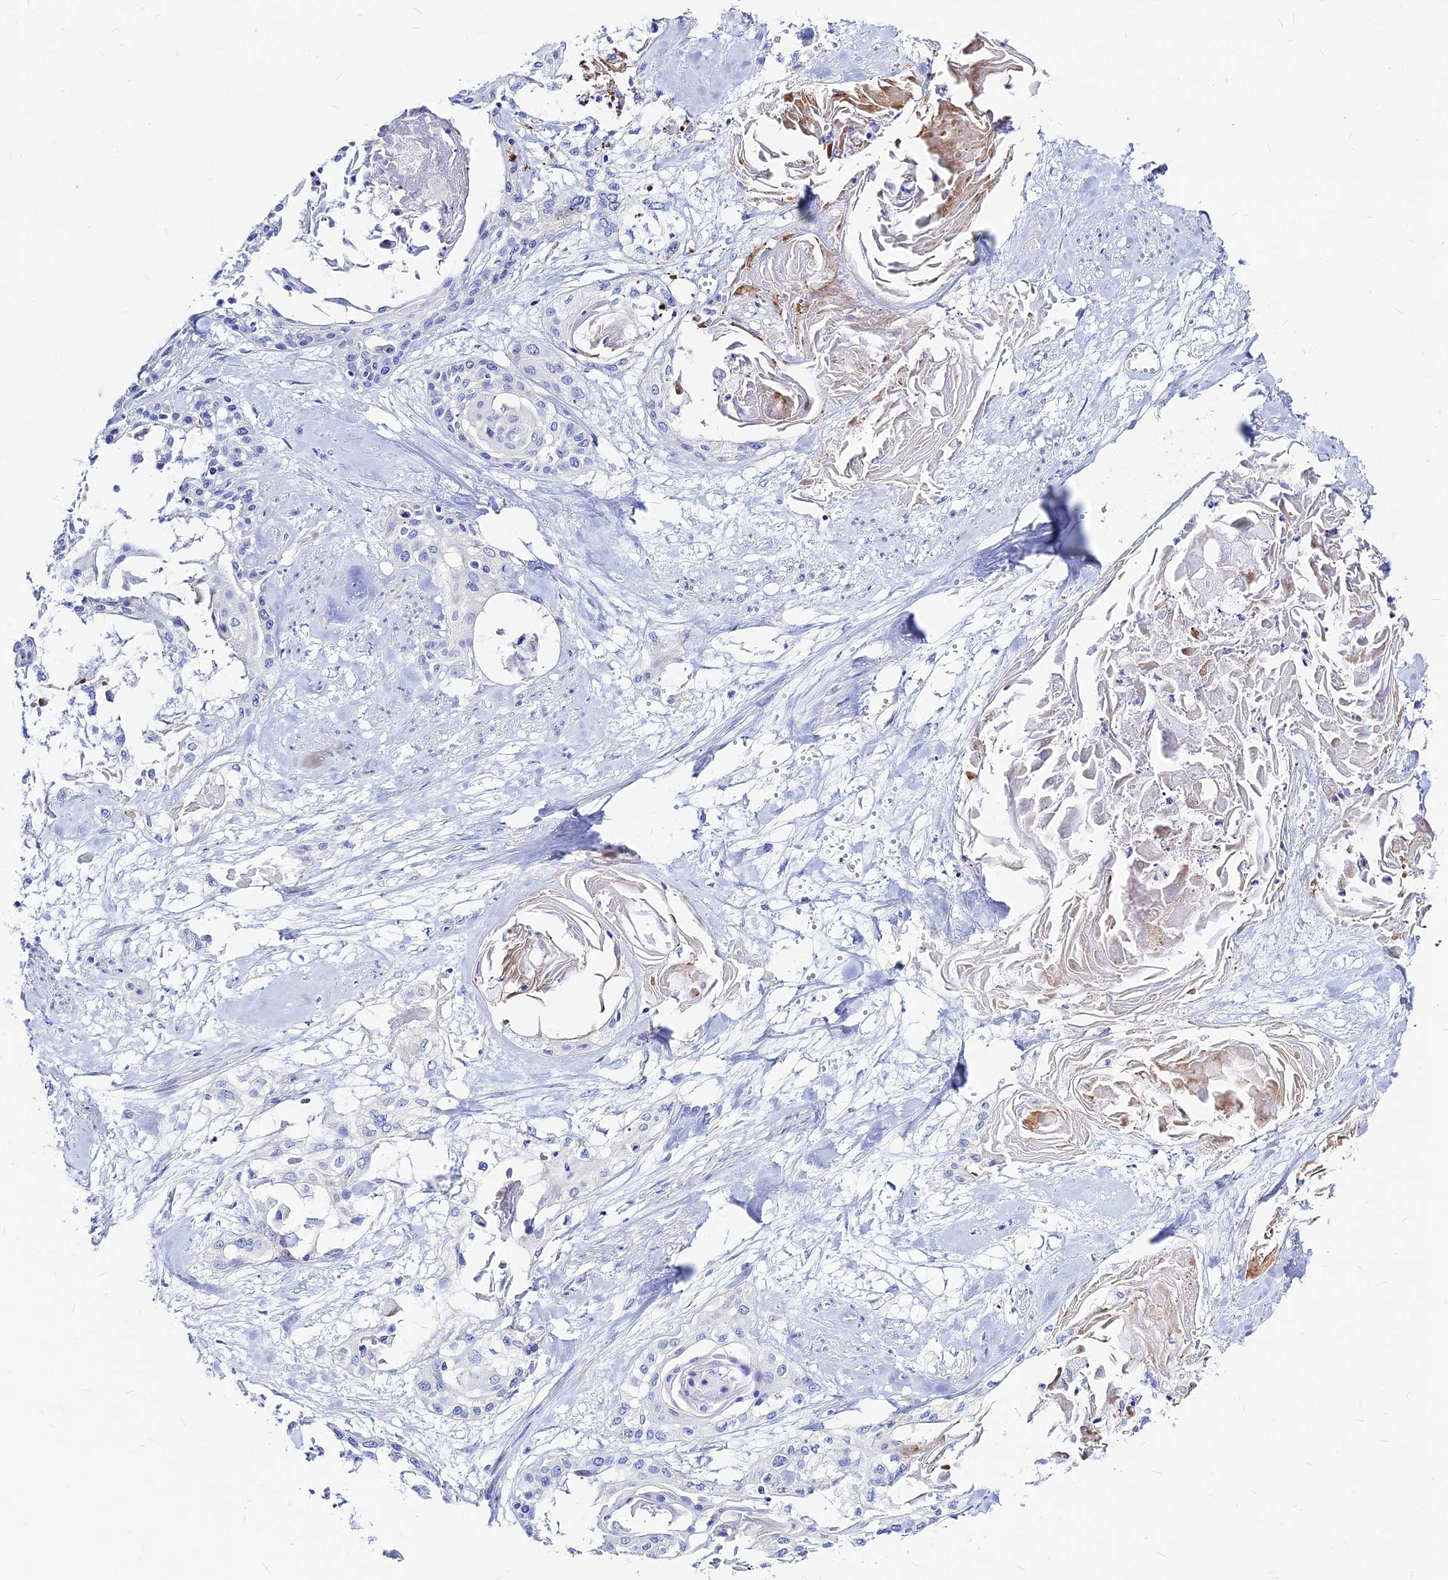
{"staining": {"intensity": "negative", "quantity": "none", "location": "none"}, "tissue": "cervical cancer", "cell_type": "Tumor cells", "image_type": "cancer", "snomed": [{"axis": "morphology", "description": "Squamous cell carcinoma, NOS"}, {"axis": "topography", "description": "Cervix"}], "caption": "The micrograph exhibits no significant positivity in tumor cells of cervical cancer.", "gene": "CNOT6", "patient": {"sex": "female", "age": 57}}